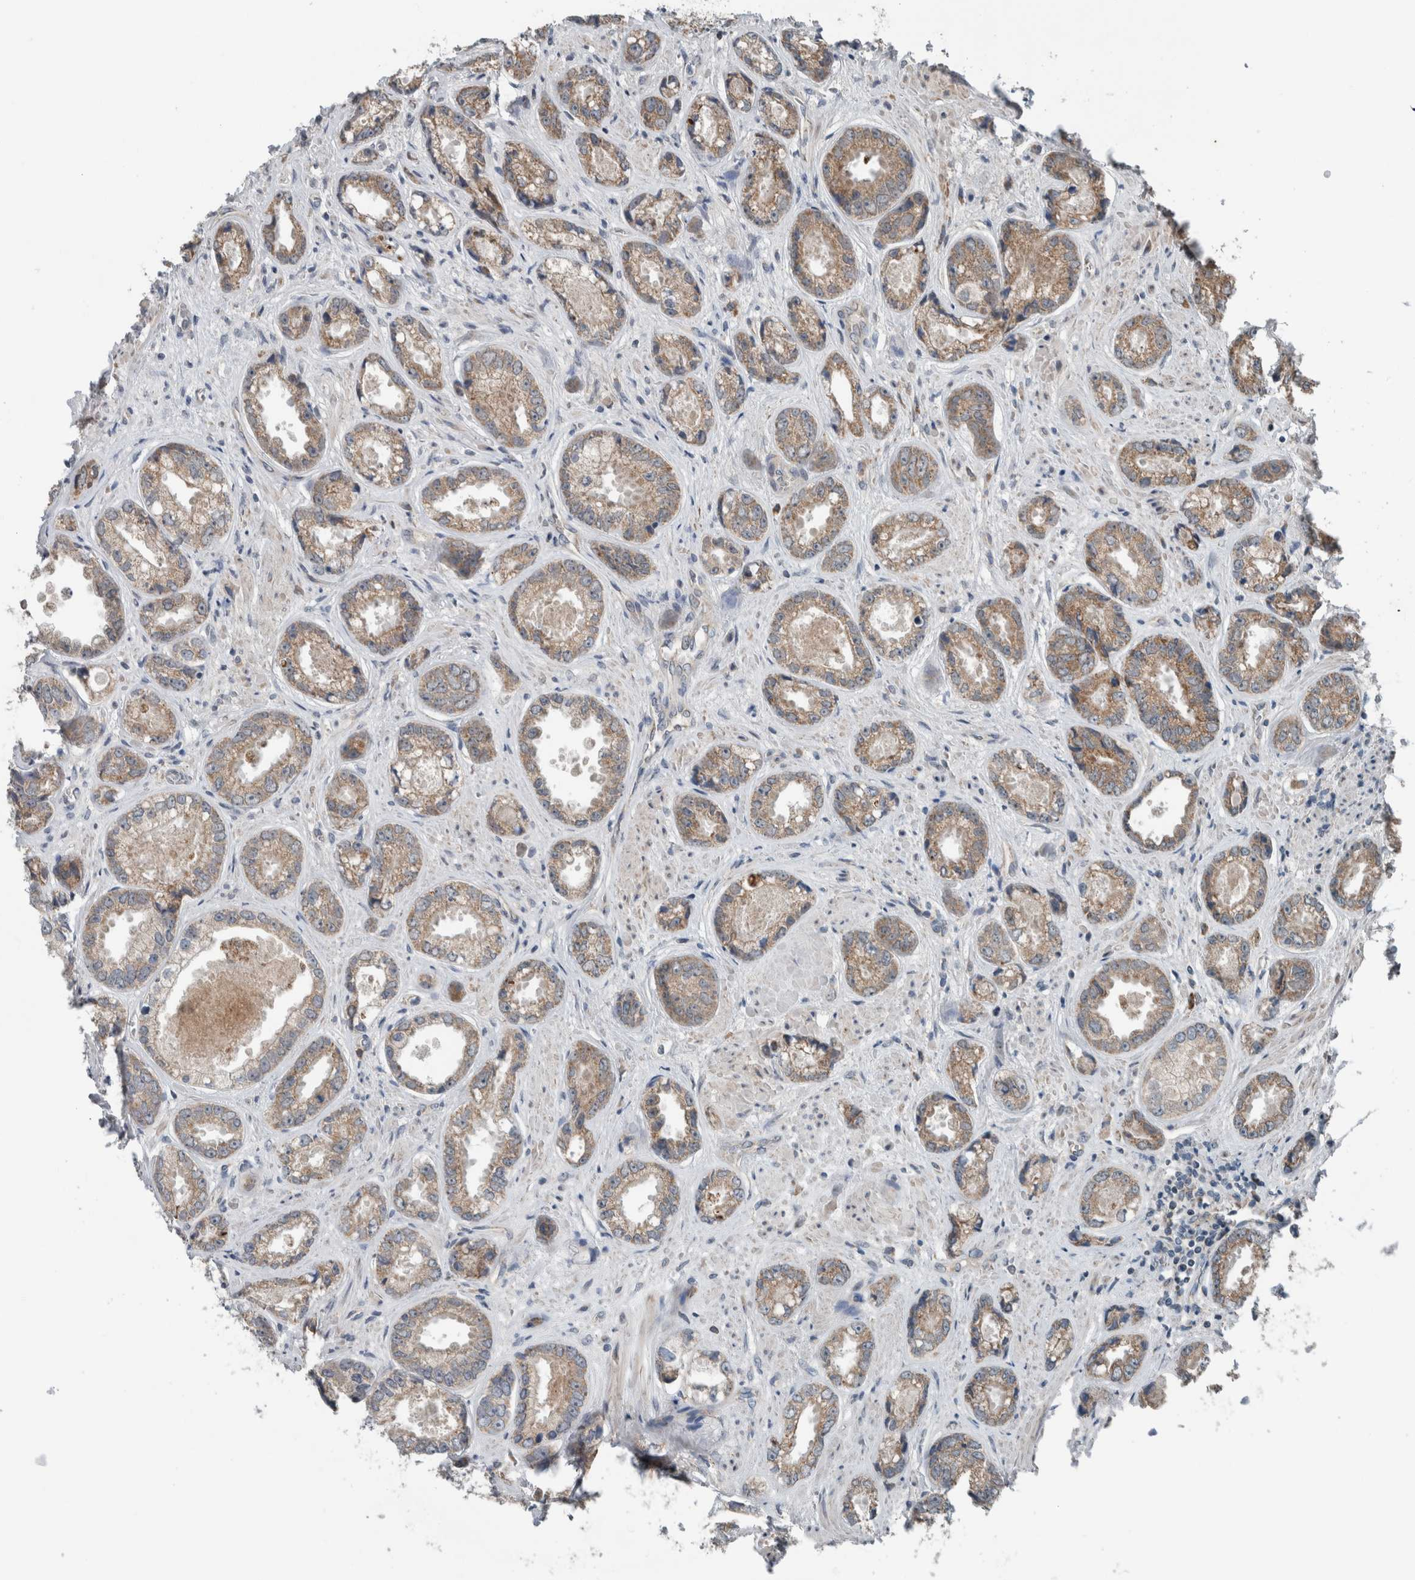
{"staining": {"intensity": "moderate", "quantity": ">75%", "location": "cytoplasmic/membranous"}, "tissue": "prostate cancer", "cell_type": "Tumor cells", "image_type": "cancer", "snomed": [{"axis": "morphology", "description": "Adenocarcinoma, High grade"}, {"axis": "topography", "description": "Prostate"}], "caption": "Protein expression analysis of human prostate cancer reveals moderate cytoplasmic/membranous positivity in approximately >75% of tumor cells. The protein is shown in brown color, while the nuclei are stained blue.", "gene": "GBA2", "patient": {"sex": "male", "age": 61}}